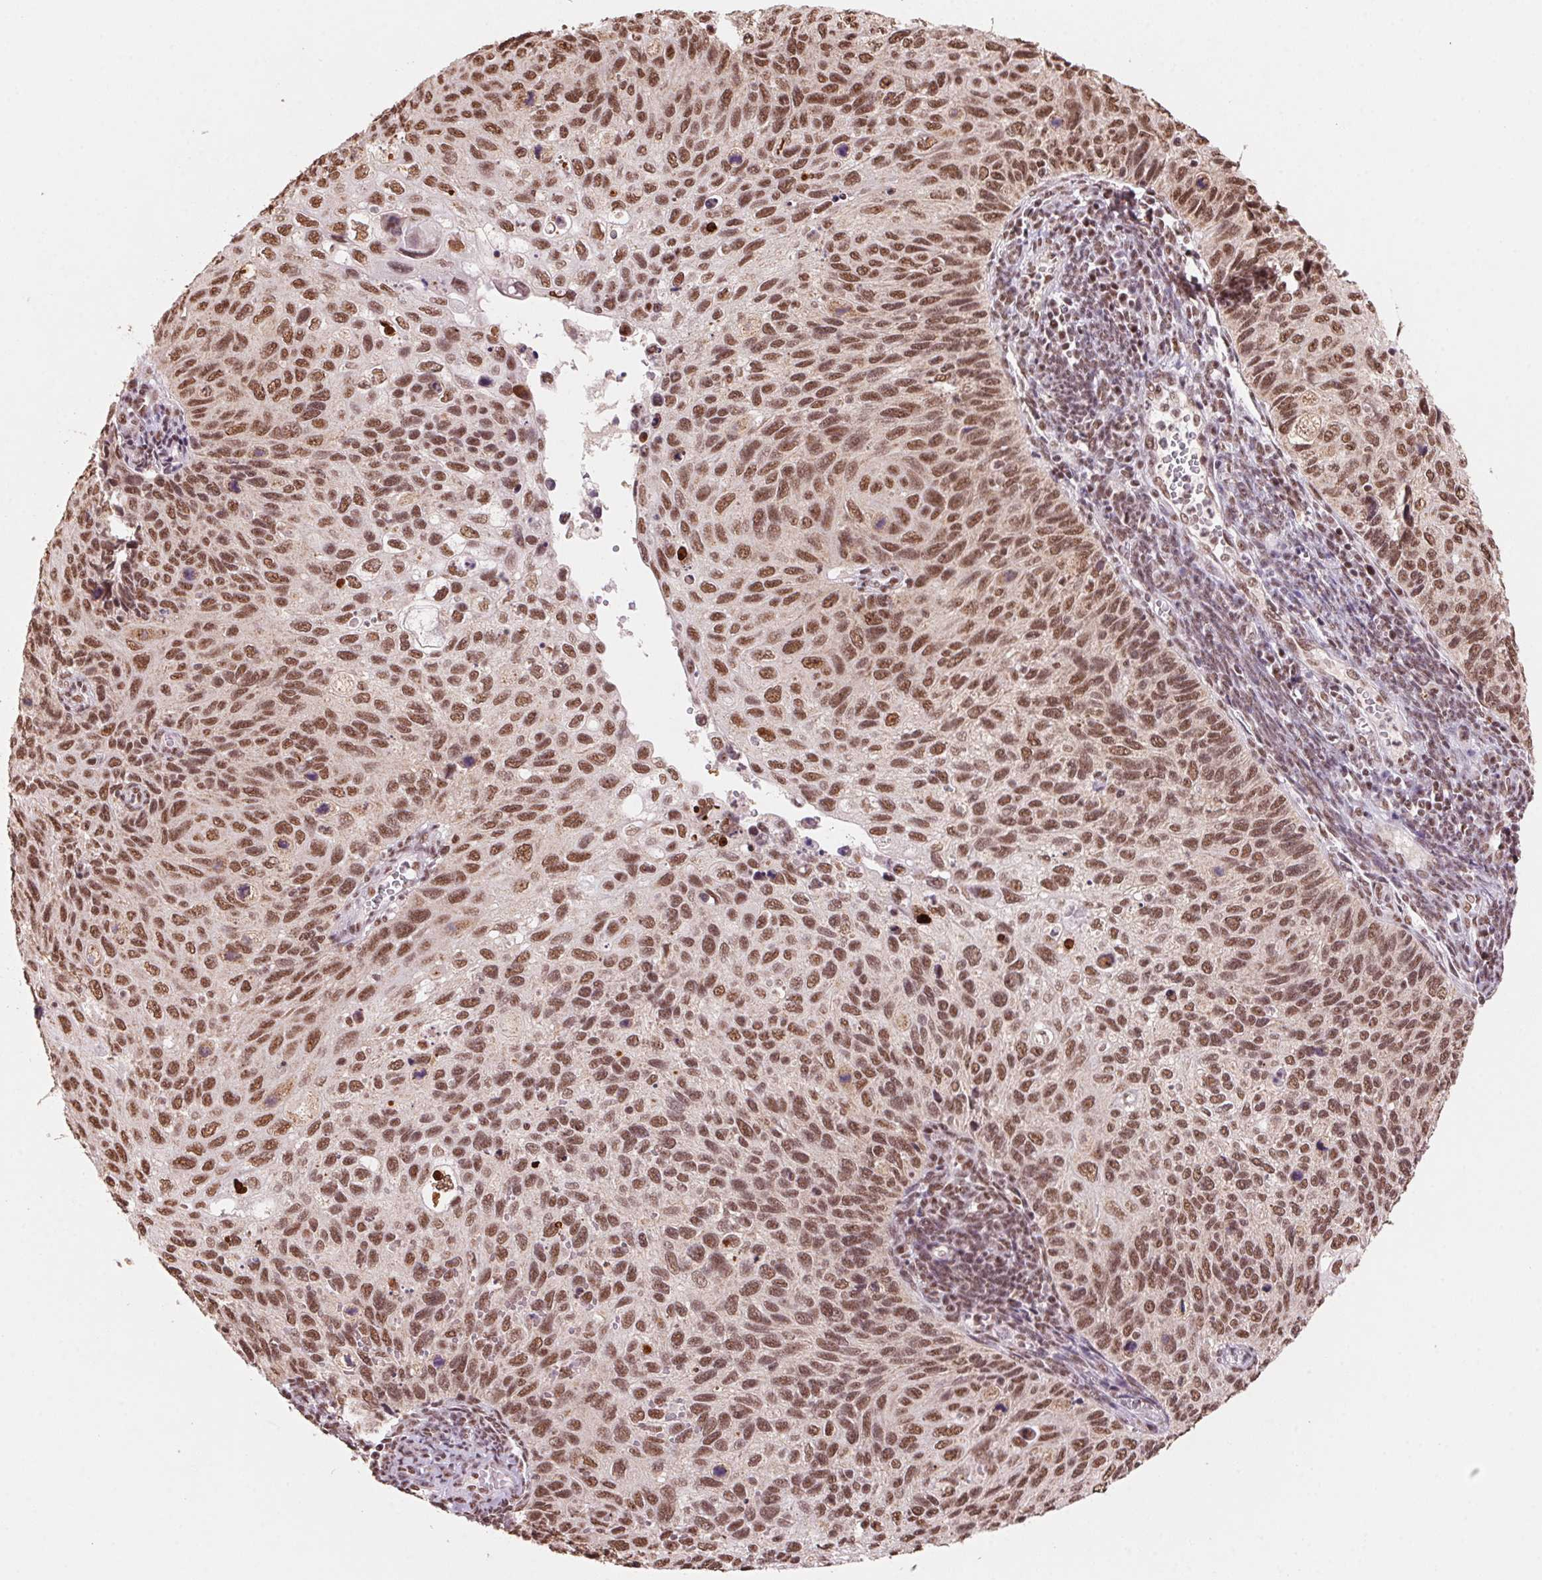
{"staining": {"intensity": "moderate", "quantity": ">75%", "location": "nuclear"}, "tissue": "cervical cancer", "cell_type": "Tumor cells", "image_type": "cancer", "snomed": [{"axis": "morphology", "description": "Squamous cell carcinoma, NOS"}, {"axis": "topography", "description": "Cervix"}], "caption": "A brown stain highlights moderate nuclear positivity of a protein in human cervical squamous cell carcinoma tumor cells. Nuclei are stained in blue.", "gene": "SNRPG", "patient": {"sex": "female", "age": 70}}